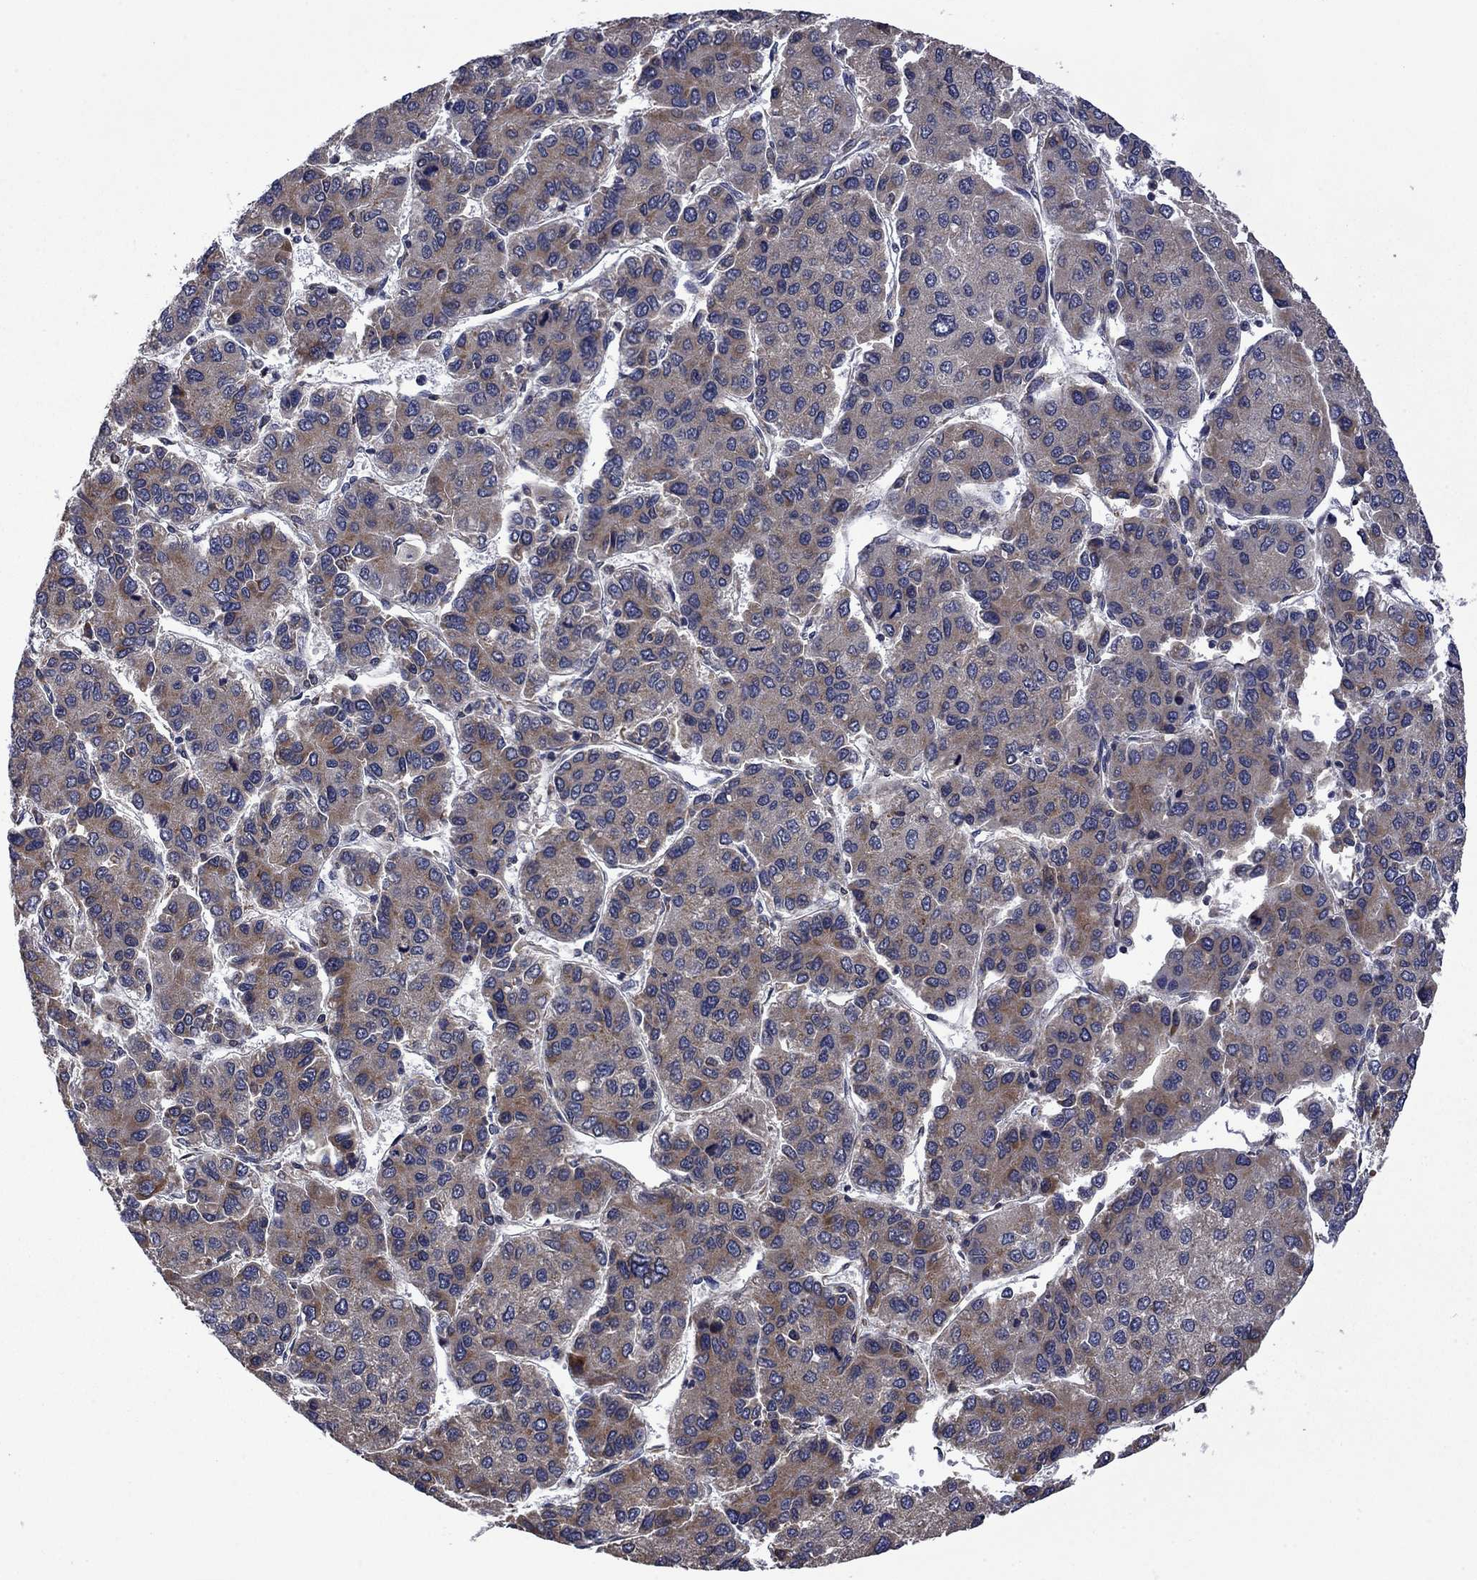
{"staining": {"intensity": "moderate", "quantity": "<25%", "location": "cytoplasmic/membranous"}, "tissue": "liver cancer", "cell_type": "Tumor cells", "image_type": "cancer", "snomed": [{"axis": "morphology", "description": "Carcinoma, Hepatocellular, NOS"}, {"axis": "topography", "description": "Liver"}], "caption": "Protein expression analysis of human liver cancer (hepatocellular carcinoma) reveals moderate cytoplasmic/membranous expression in about <25% of tumor cells. The protein of interest is shown in brown color, while the nuclei are stained blue.", "gene": "FURIN", "patient": {"sex": "female", "age": 66}}